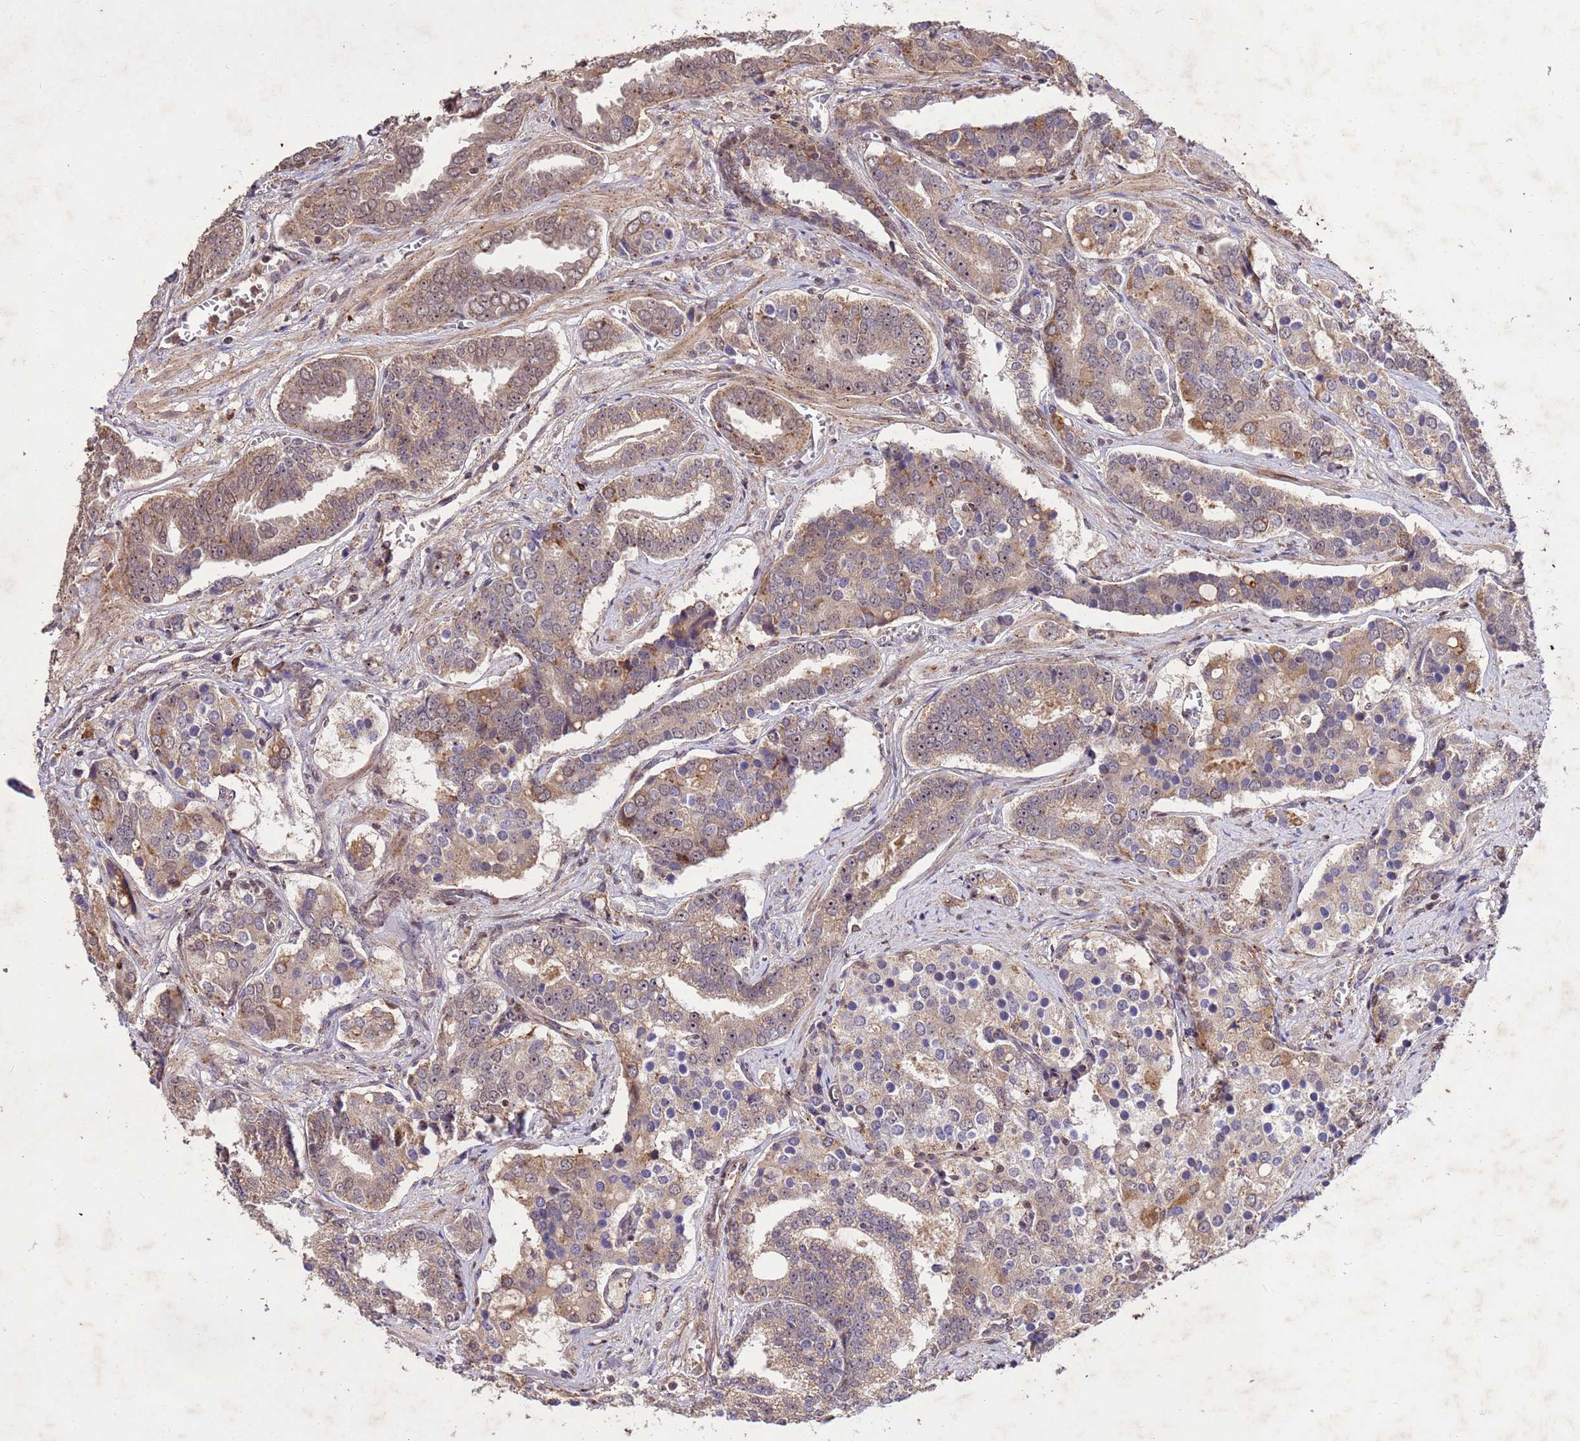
{"staining": {"intensity": "moderate", "quantity": ">75%", "location": "cytoplasmic/membranous"}, "tissue": "prostate cancer", "cell_type": "Tumor cells", "image_type": "cancer", "snomed": [{"axis": "morphology", "description": "Adenocarcinoma, High grade"}, {"axis": "topography", "description": "Prostate"}], "caption": "This is a micrograph of immunohistochemistry (IHC) staining of high-grade adenocarcinoma (prostate), which shows moderate positivity in the cytoplasmic/membranous of tumor cells.", "gene": "TOR4A", "patient": {"sex": "male", "age": 67}}